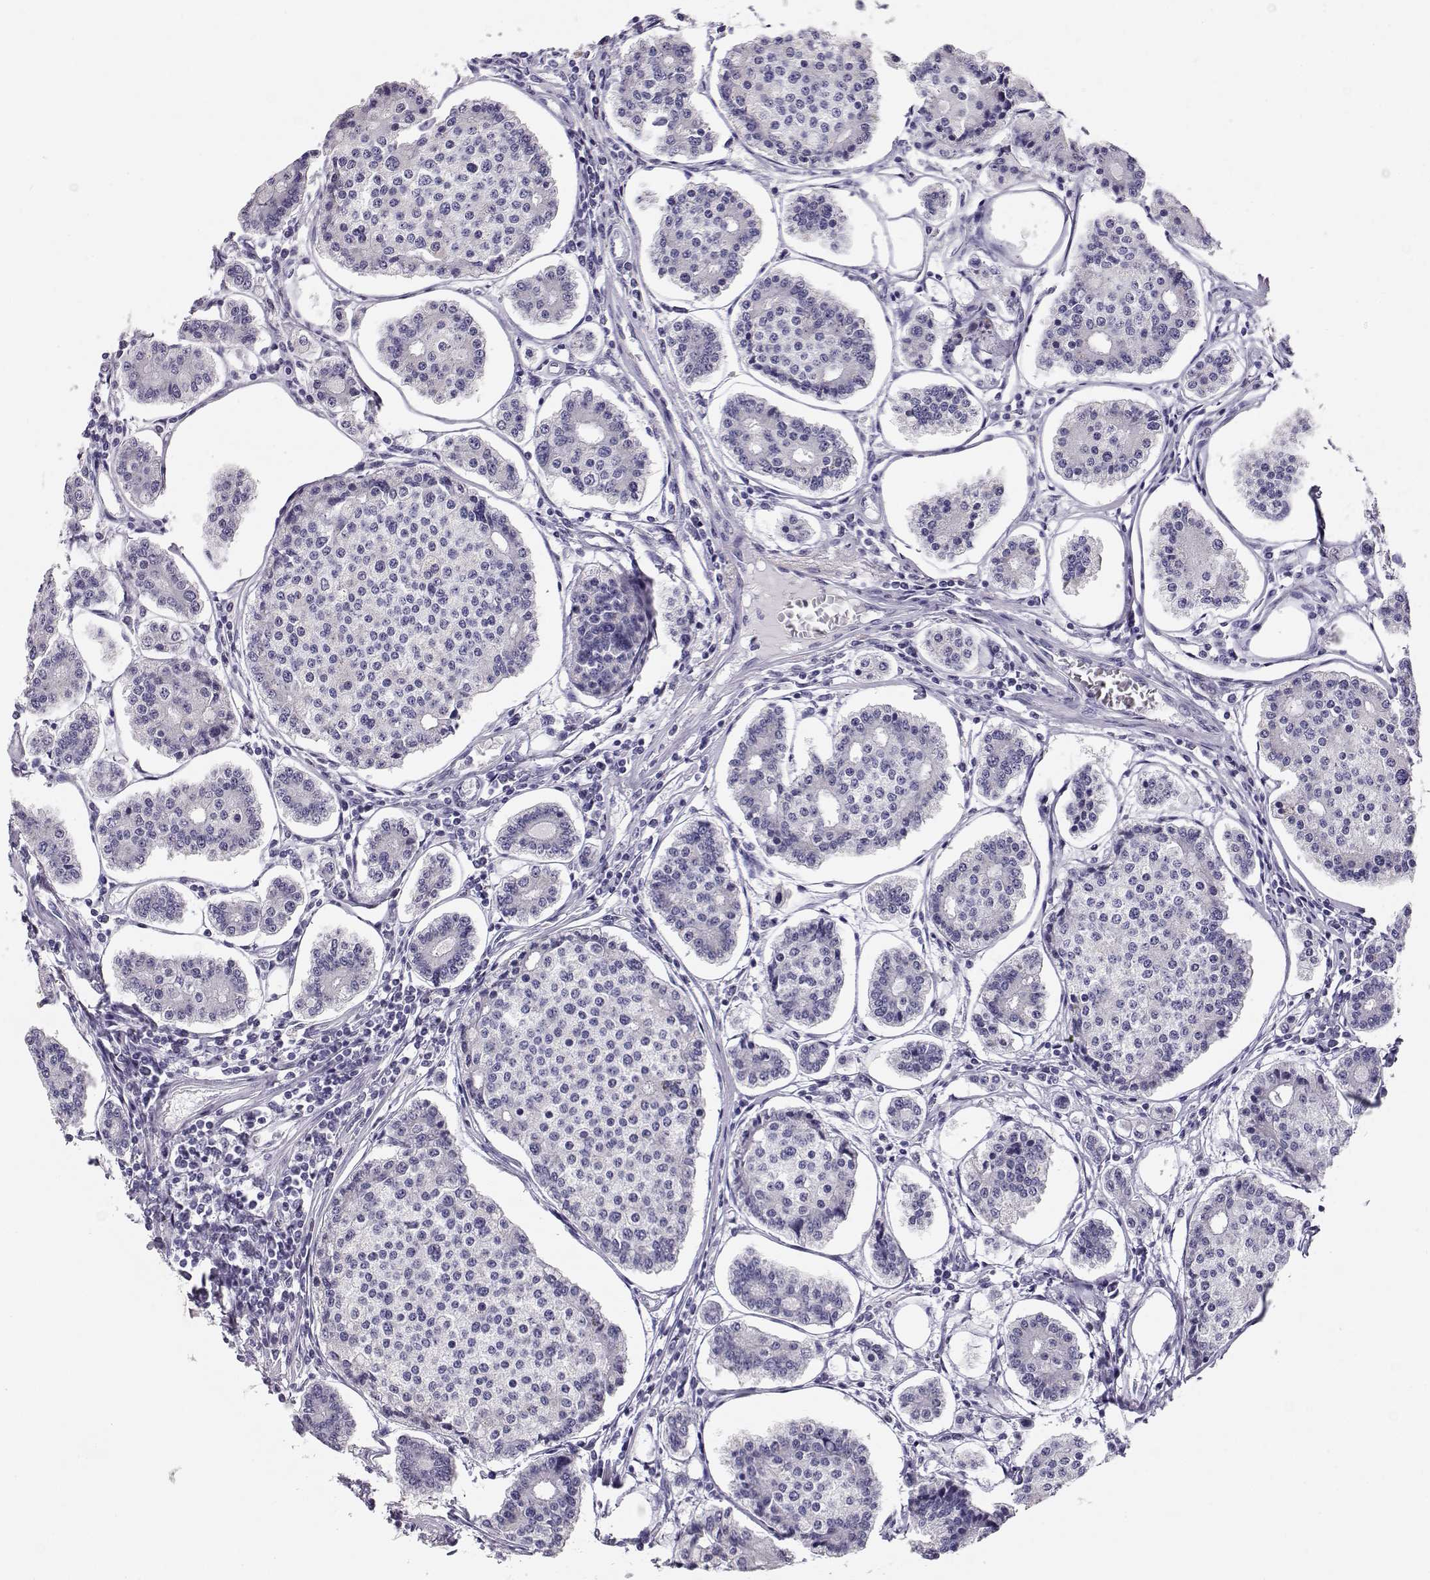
{"staining": {"intensity": "negative", "quantity": "none", "location": "none"}, "tissue": "carcinoid", "cell_type": "Tumor cells", "image_type": "cancer", "snomed": [{"axis": "morphology", "description": "Carcinoid, malignant, NOS"}, {"axis": "topography", "description": "Small intestine"}], "caption": "Image shows no protein staining in tumor cells of malignant carcinoid tissue.", "gene": "MAGEC1", "patient": {"sex": "female", "age": 65}}